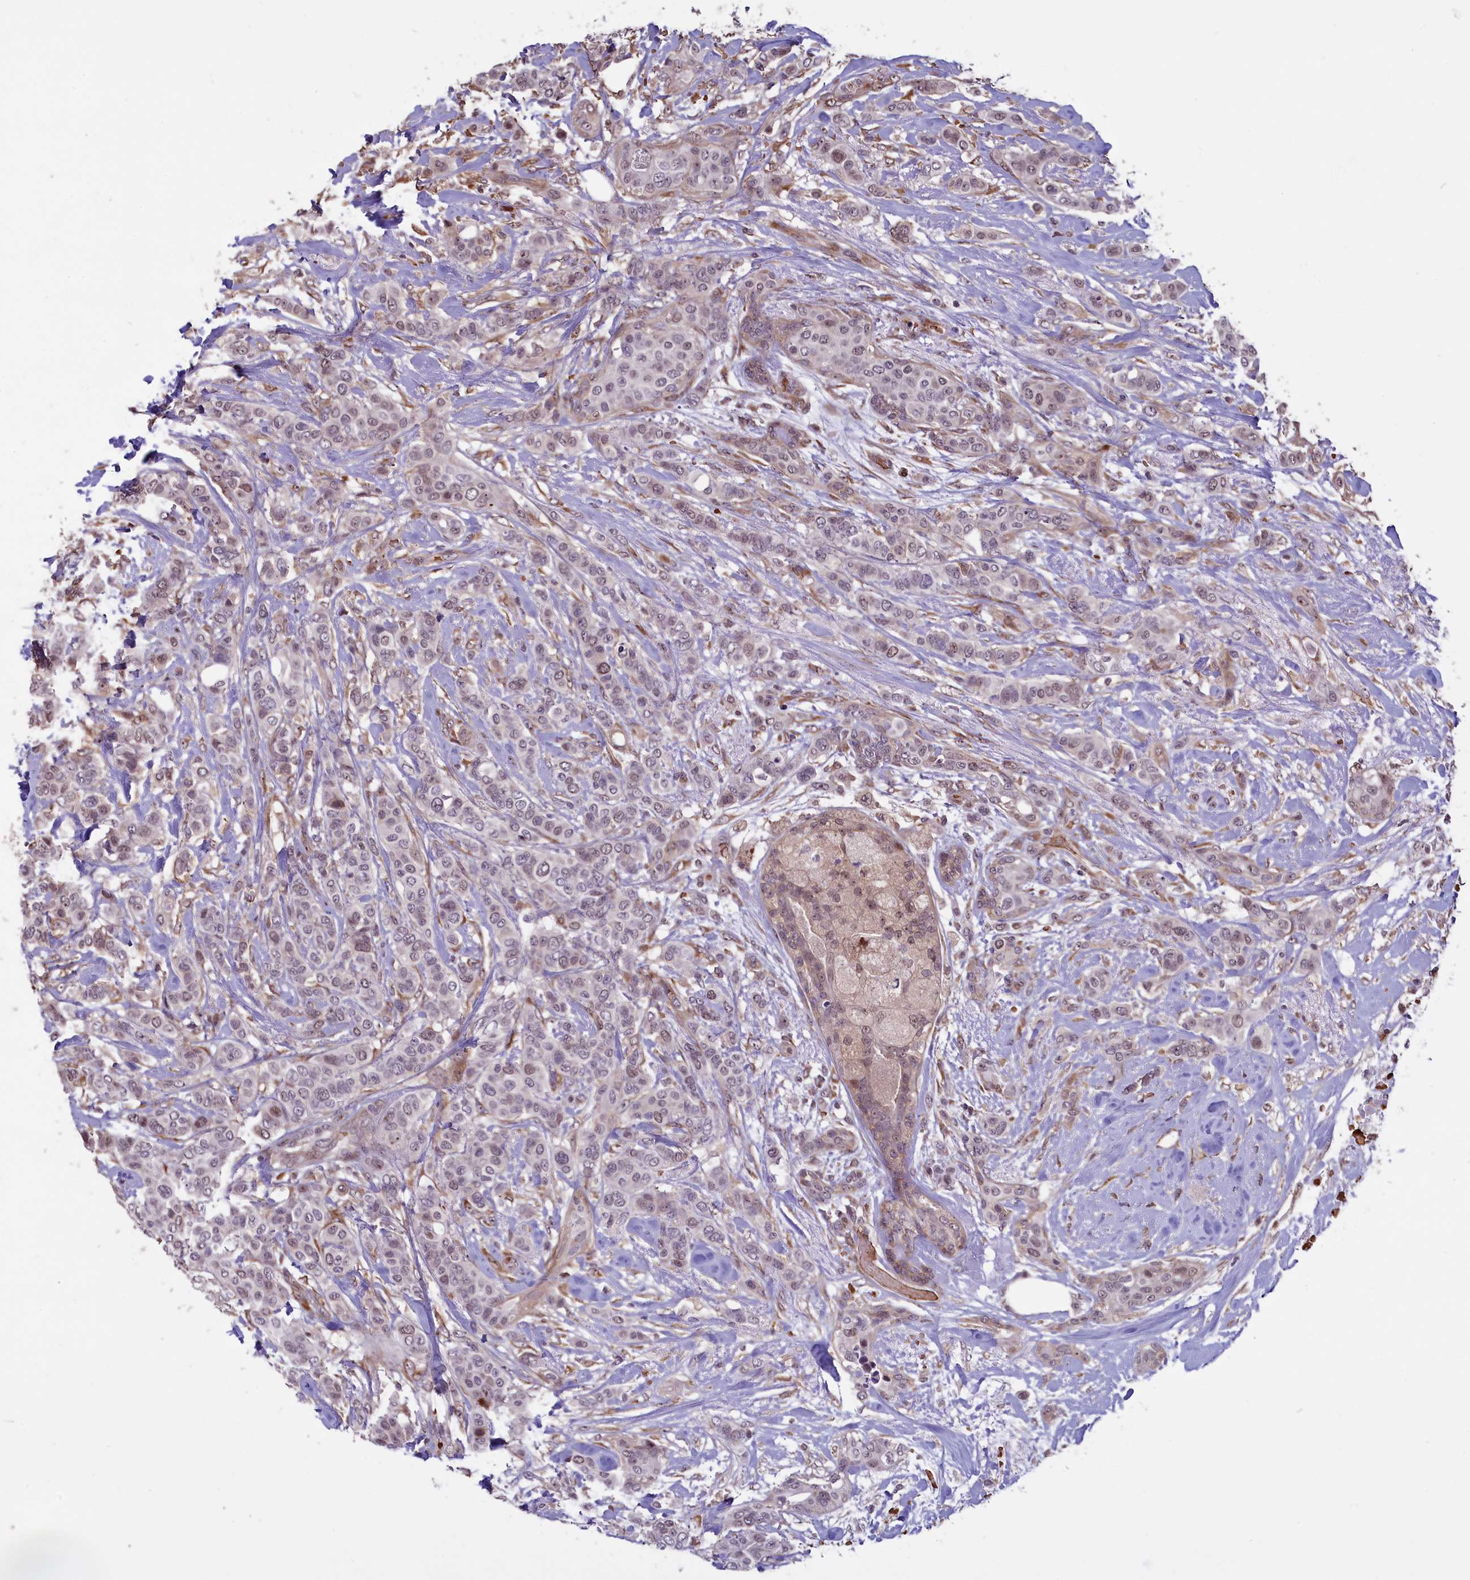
{"staining": {"intensity": "moderate", "quantity": "<25%", "location": "nuclear"}, "tissue": "breast cancer", "cell_type": "Tumor cells", "image_type": "cancer", "snomed": [{"axis": "morphology", "description": "Lobular carcinoma"}, {"axis": "topography", "description": "Breast"}], "caption": "Immunohistochemical staining of human breast lobular carcinoma demonstrates low levels of moderate nuclear staining in about <25% of tumor cells.", "gene": "SHFL", "patient": {"sex": "female", "age": 51}}